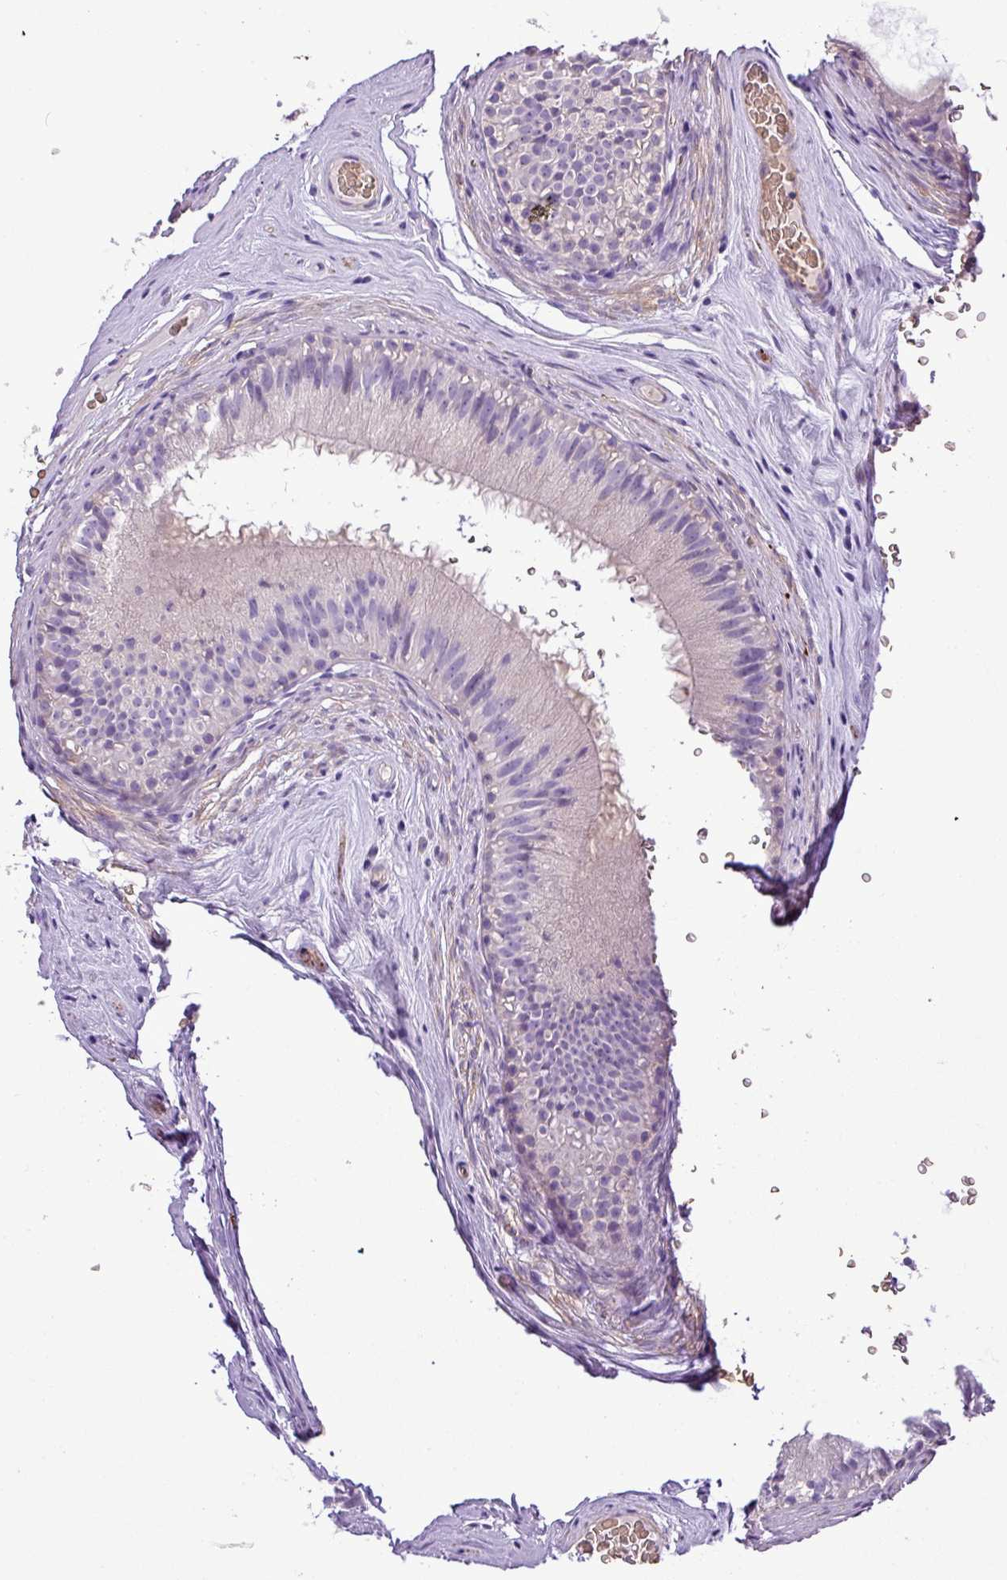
{"staining": {"intensity": "negative", "quantity": "none", "location": "none"}, "tissue": "epididymis", "cell_type": "Glandular cells", "image_type": "normal", "snomed": [{"axis": "morphology", "description": "Normal tissue, NOS"}, {"axis": "topography", "description": "Epididymis"}], "caption": "An image of human epididymis is negative for staining in glandular cells. (Stains: DAB IHC with hematoxylin counter stain, Microscopy: brightfield microscopy at high magnification).", "gene": "MGAT4B", "patient": {"sex": "male", "age": 45}}